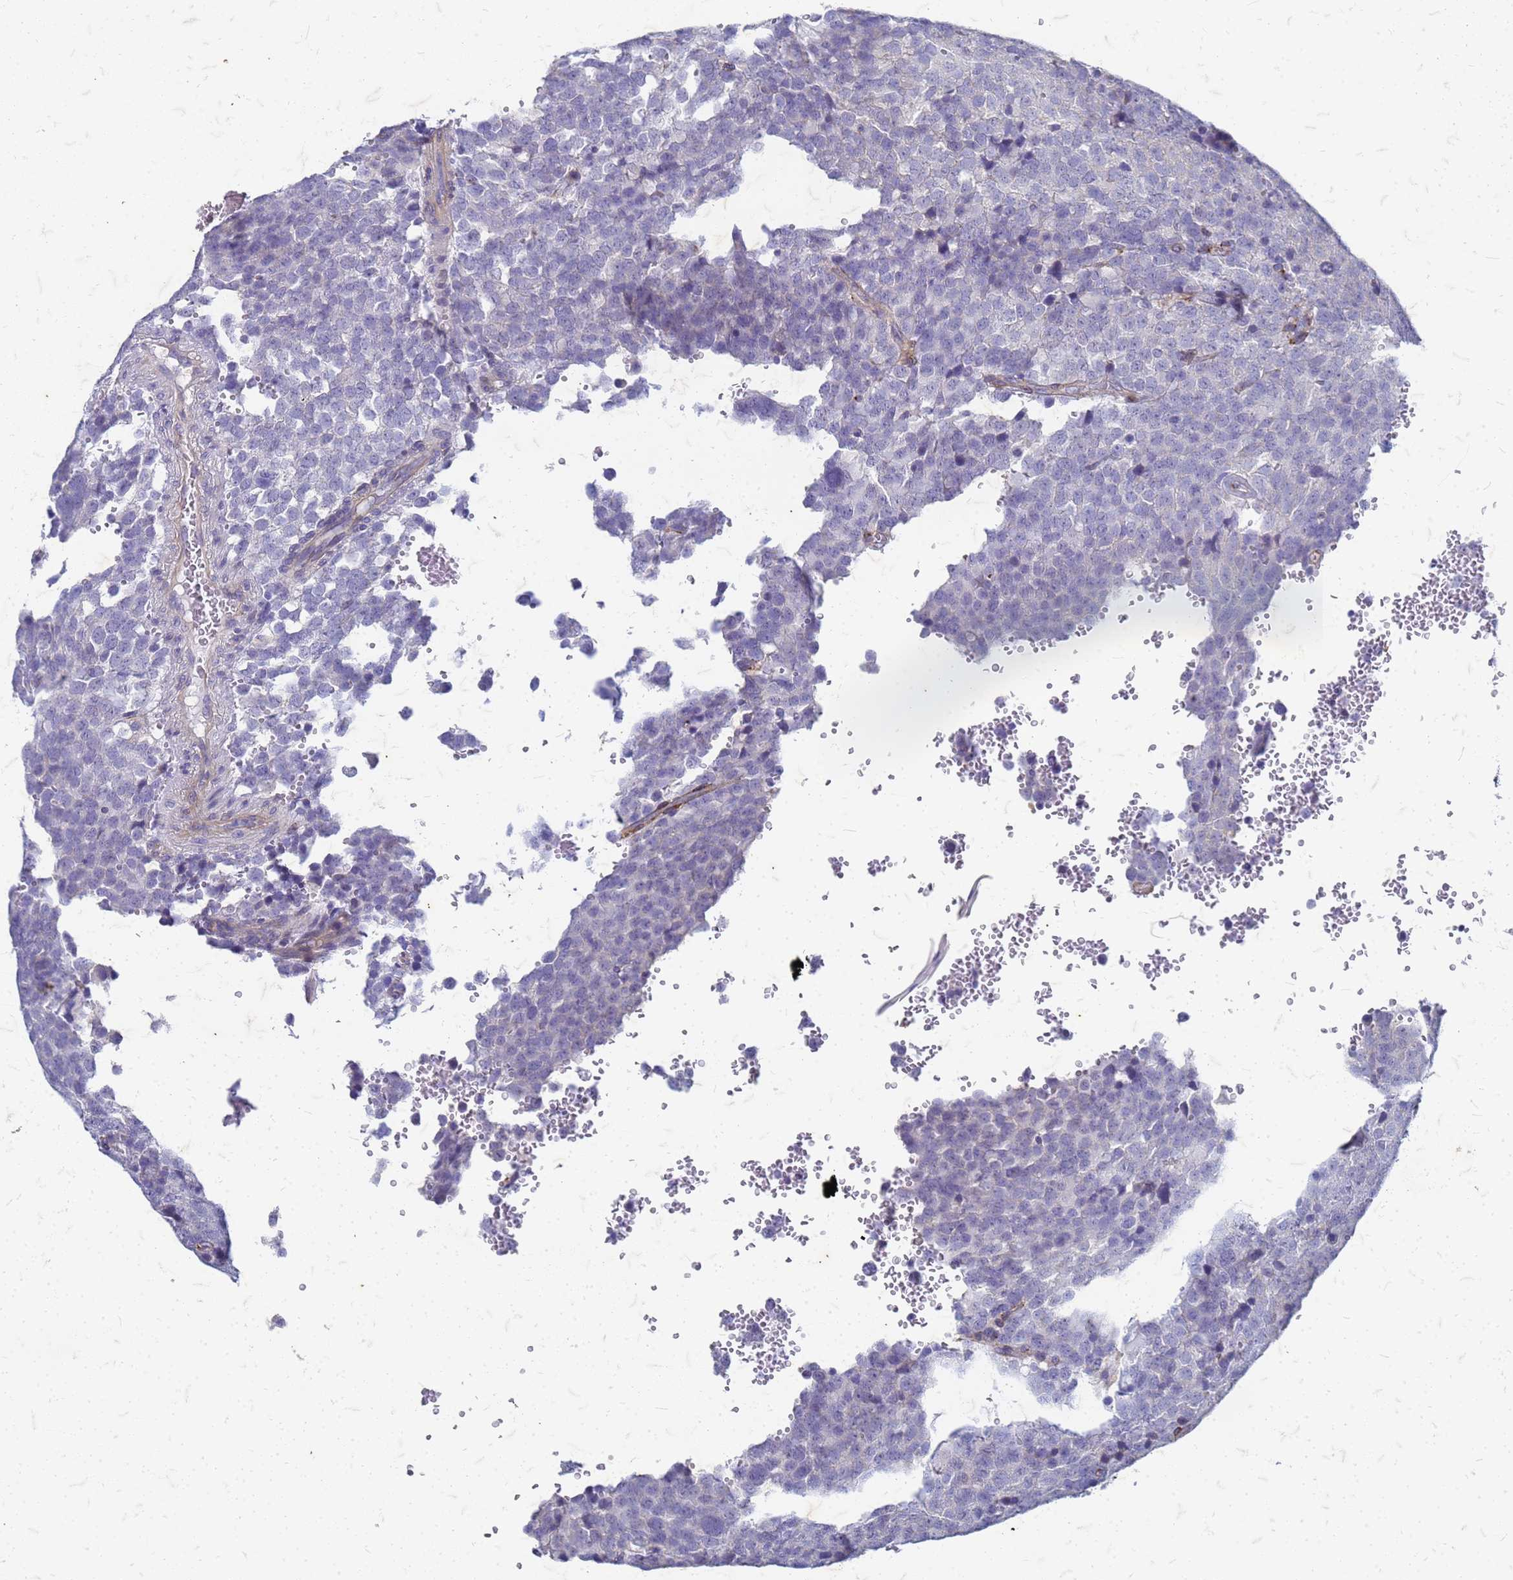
{"staining": {"intensity": "negative", "quantity": "none", "location": "none"}, "tissue": "testis cancer", "cell_type": "Tumor cells", "image_type": "cancer", "snomed": [{"axis": "morphology", "description": "Seminoma, NOS"}, {"axis": "topography", "description": "Testis"}], "caption": "This is an IHC image of human testis cancer (seminoma). There is no positivity in tumor cells.", "gene": "TRIM64B", "patient": {"sex": "male", "age": 71}}